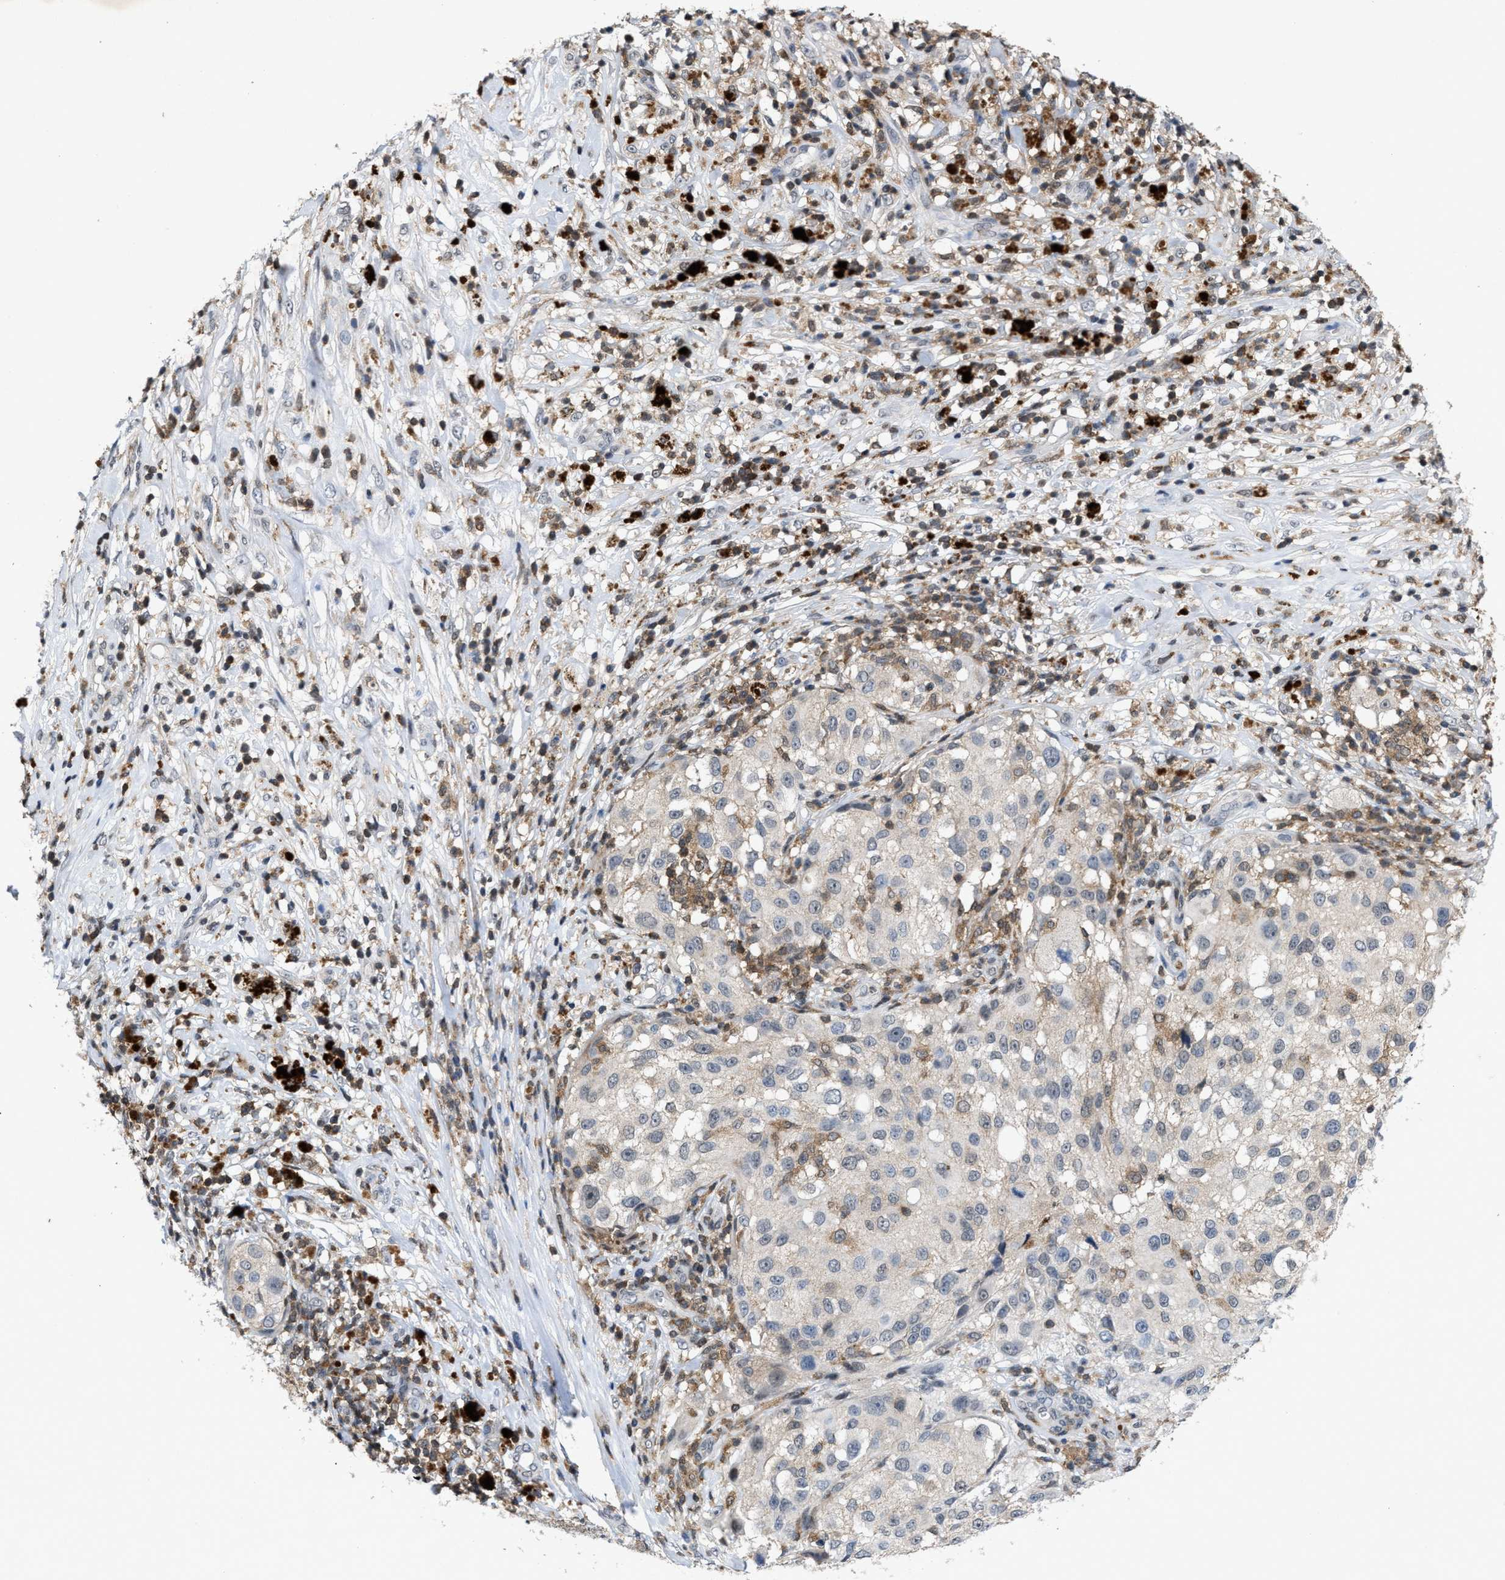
{"staining": {"intensity": "weak", "quantity": "<25%", "location": "cytoplasmic/membranous"}, "tissue": "melanoma", "cell_type": "Tumor cells", "image_type": "cancer", "snomed": [{"axis": "morphology", "description": "Necrosis, NOS"}, {"axis": "morphology", "description": "Malignant melanoma, NOS"}, {"axis": "topography", "description": "Skin"}], "caption": "There is no significant positivity in tumor cells of malignant melanoma.", "gene": "FGD3", "patient": {"sex": "female", "age": 87}}